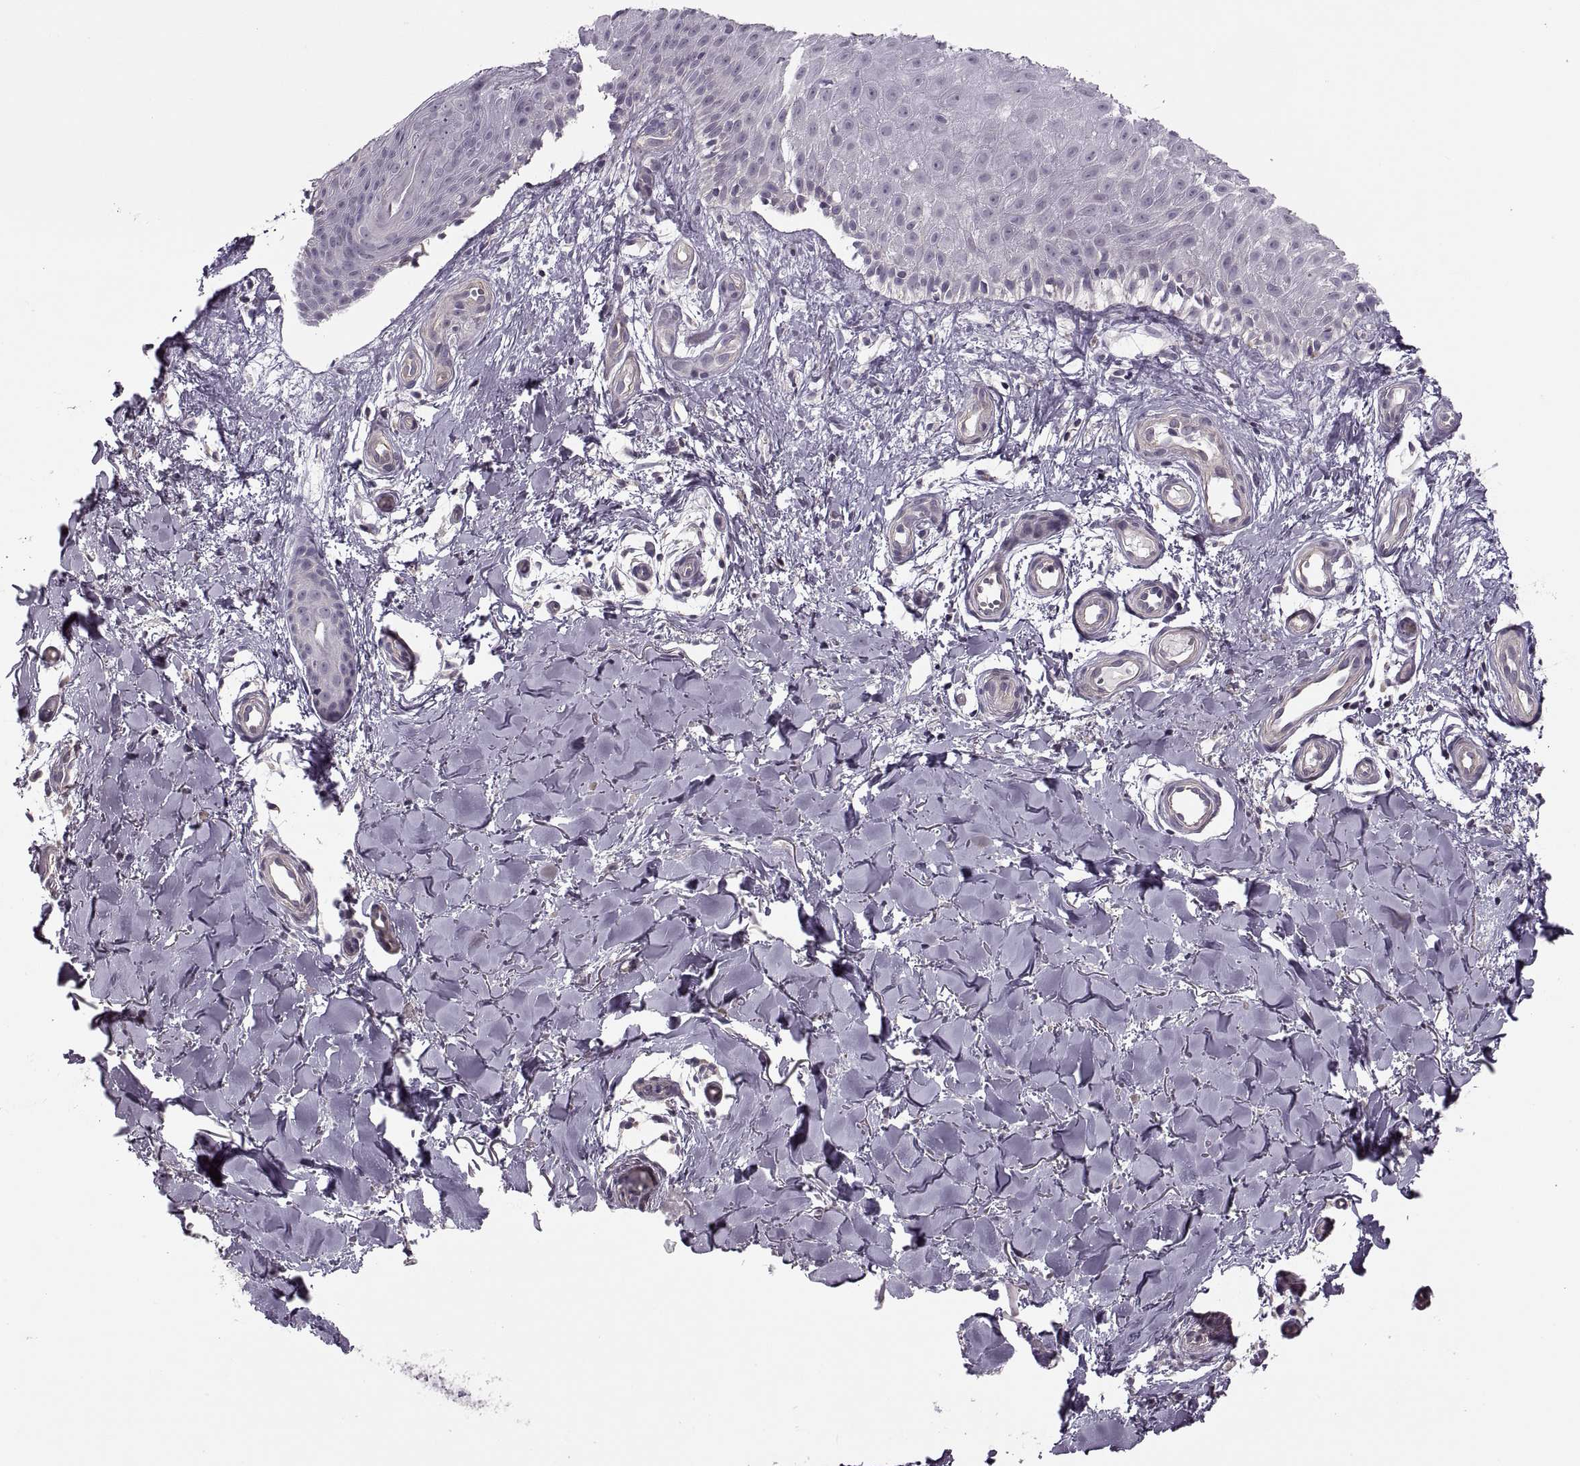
{"staining": {"intensity": "negative", "quantity": "none", "location": "none"}, "tissue": "melanoma", "cell_type": "Tumor cells", "image_type": "cancer", "snomed": [{"axis": "morphology", "description": "Malignant melanoma, NOS"}, {"axis": "topography", "description": "Skin"}], "caption": "Human melanoma stained for a protein using immunohistochemistry reveals no positivity in tumor cells.", "gene": "LUZP2", "patient": {"sex": "female", "age": 53}}